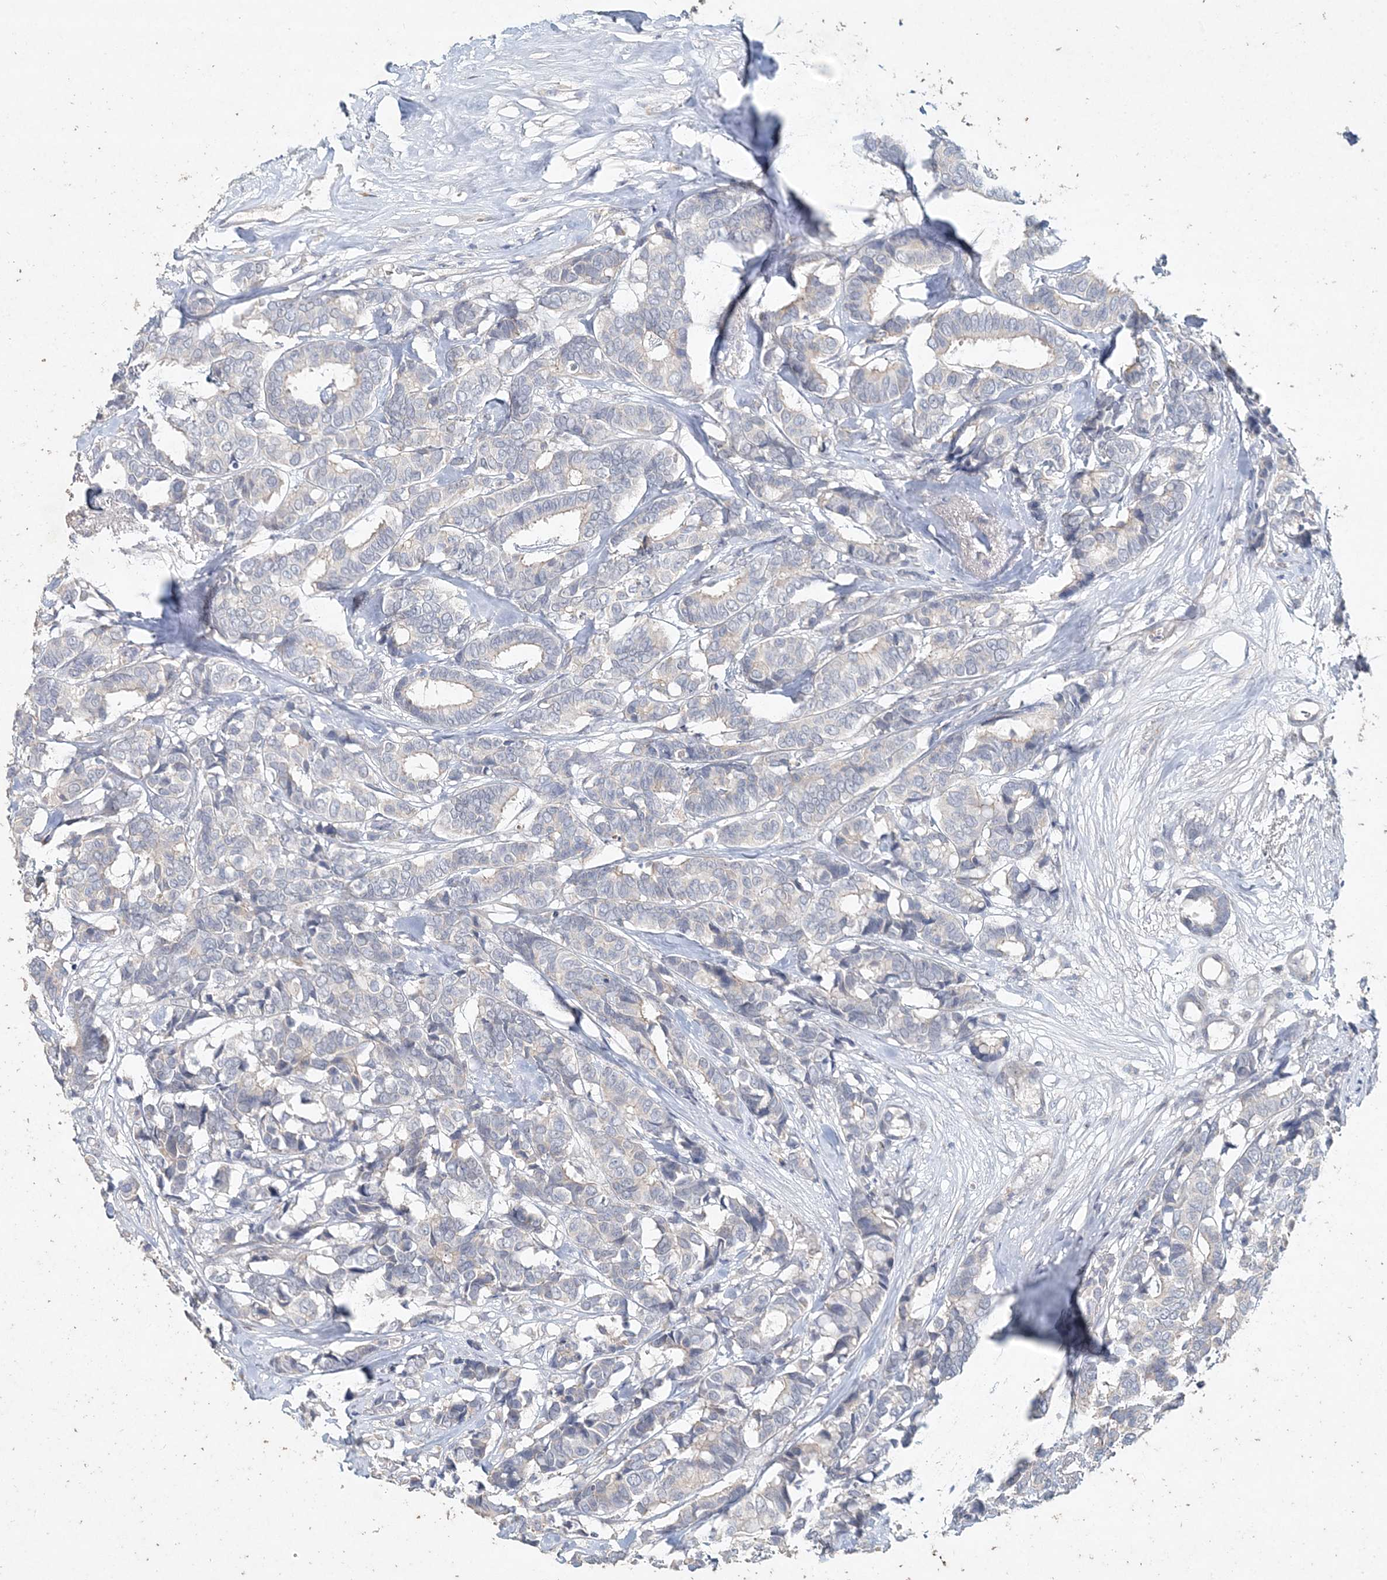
{"staining": {"intensity": "negative", "quantity": "none", "location": "none"}, "tissue": "breast cancer", "cell_type": "Tumor cells", "image_type": "cancer", "snomed": [{"axis": "morphology", "description": "Duct carcinoma"}, {"axis": "topography", "description": "Breast"}], "caption": "This is an IHC photomicrograph of human breast intraductal carcinoma. There is no expression in tumor cells.", "gene": "DNAH5", "patient": {"sex": "female", "age": 87}}